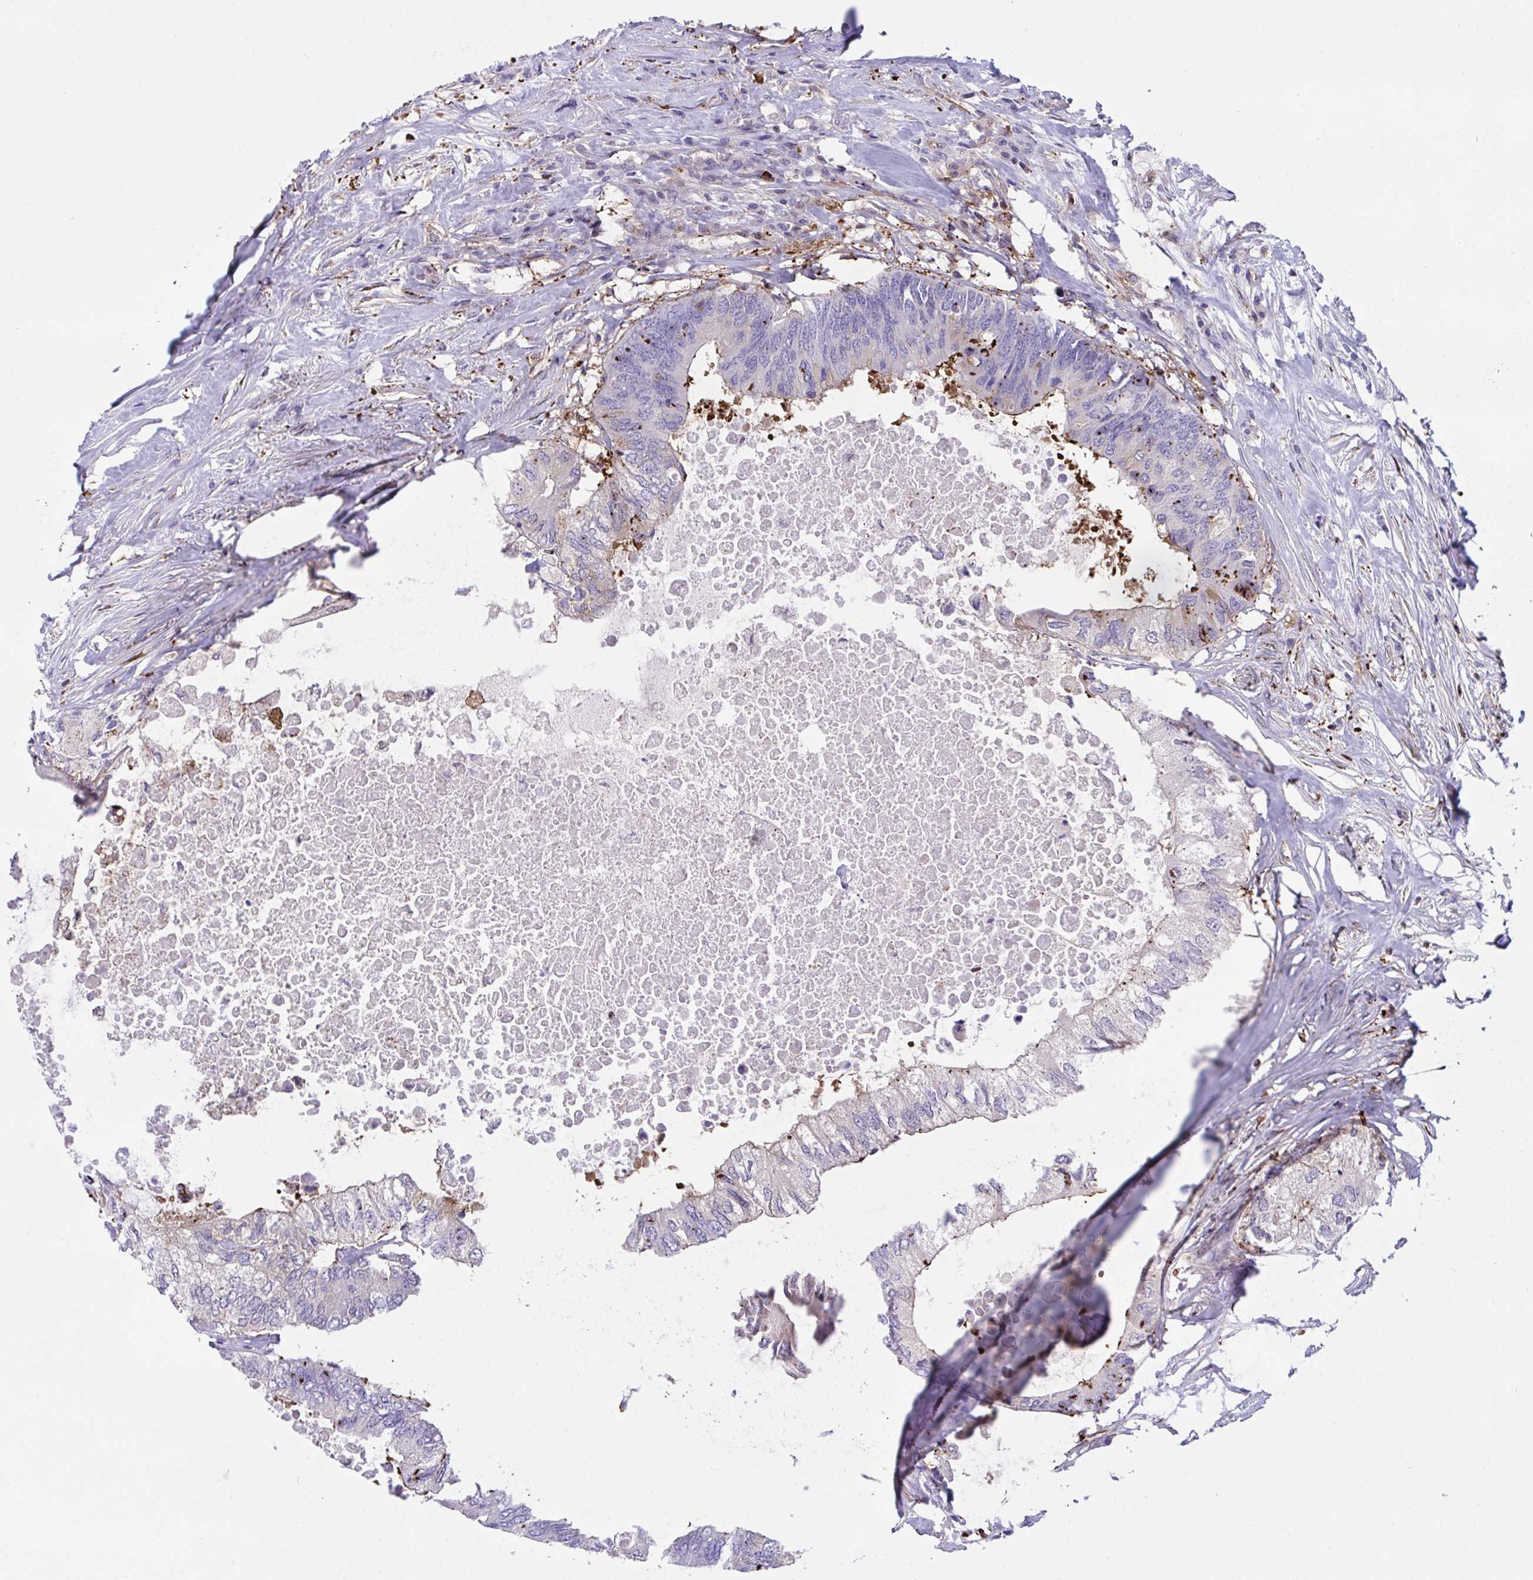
{"staining": {"intensity": "weak", "quantity": "<25%", "location": "cytoplasmic/membranous"}, "tissue": "colorectal cancer", "cell_type": "Tumor cells", "image_type": "cancer", "snomed": [{"axis": "morphology", "description": "Adenocarcinoma, NOS"}, {"axis": "topography", "description": "Colon"}], "caption": "Tumor cells show no significant expression in colorectal cancer.", "gene": "PPIH", "patient": {"sex": "male", "age": 71}}